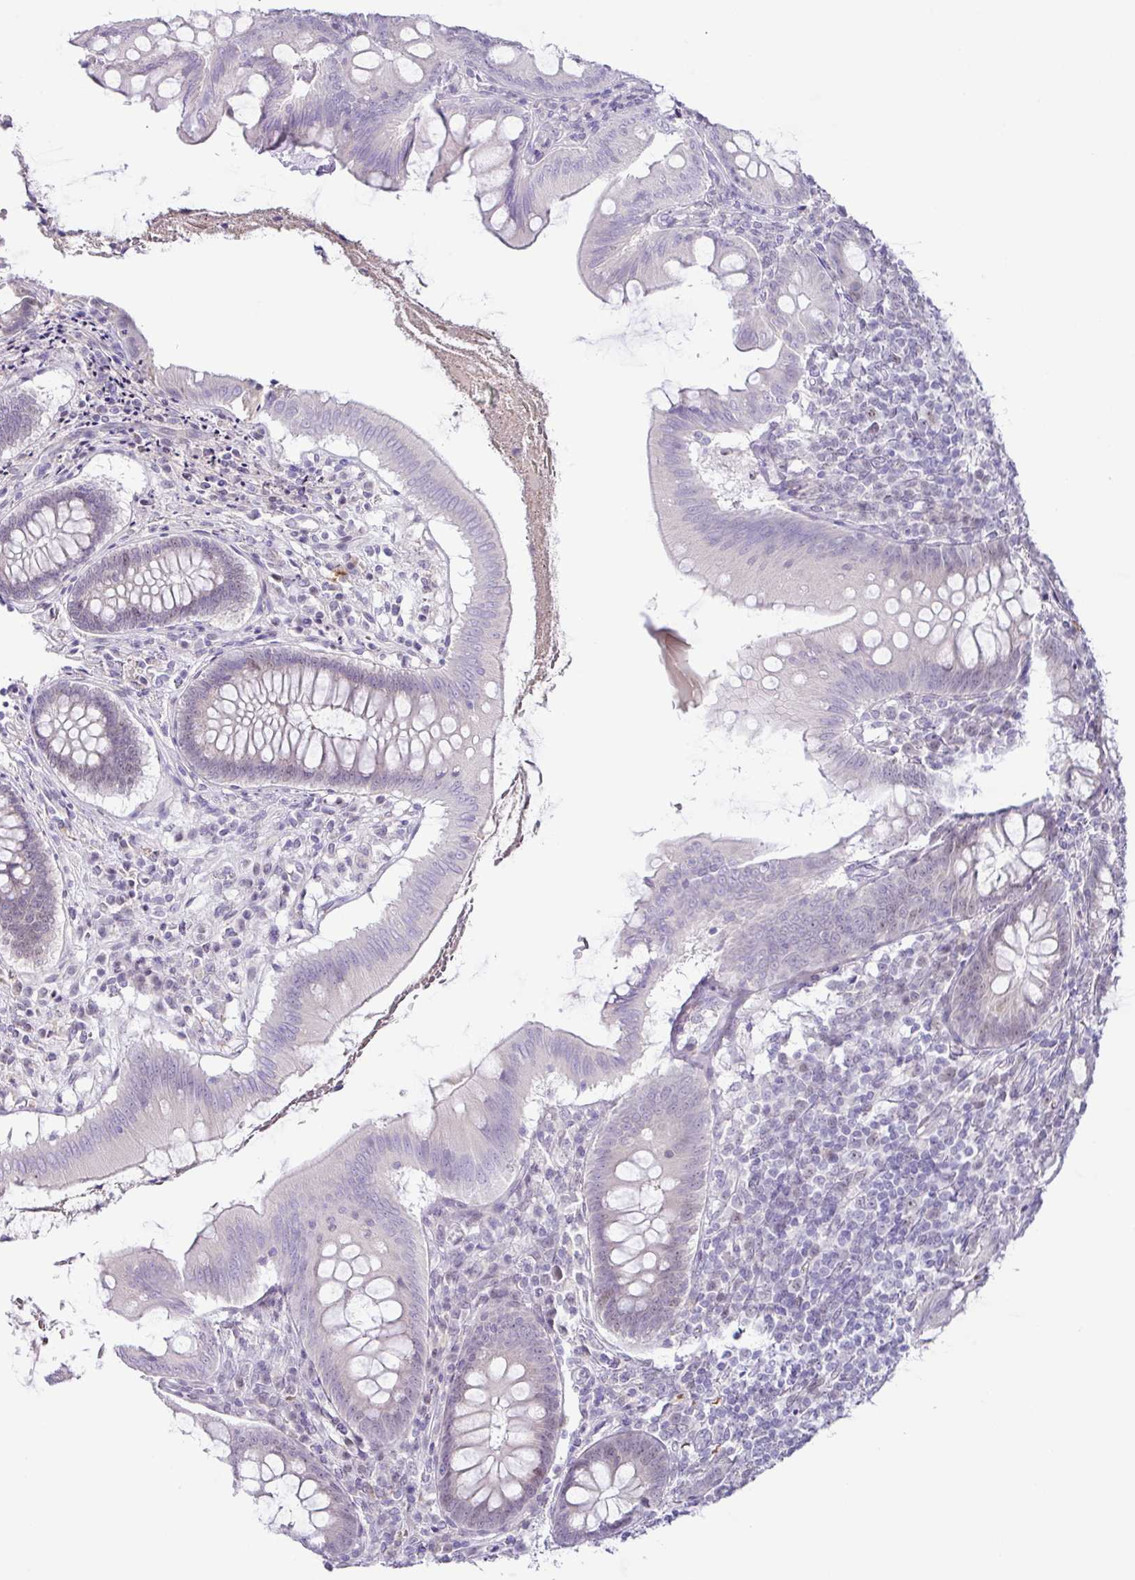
{"staining": {"intensity": "weak", "quantity": "<25%", "location": "nuclear"}, "tissue": "appendix", "cell_type": "Glandular cells", "image_type": "normal", "snomed": [{"axis": "morphology", "description": "Normal tissue, NOS"}, {"axis": "topography", "description": "Appendix"}], "caption": "A high-resolution histopathology image shows immunohistochemistry (IHC) staining of benign appendix, which demonstrates no significant staining in glandular cells.", "gene": "PARP2", "patient": {"sex": "female", "age": 51}}